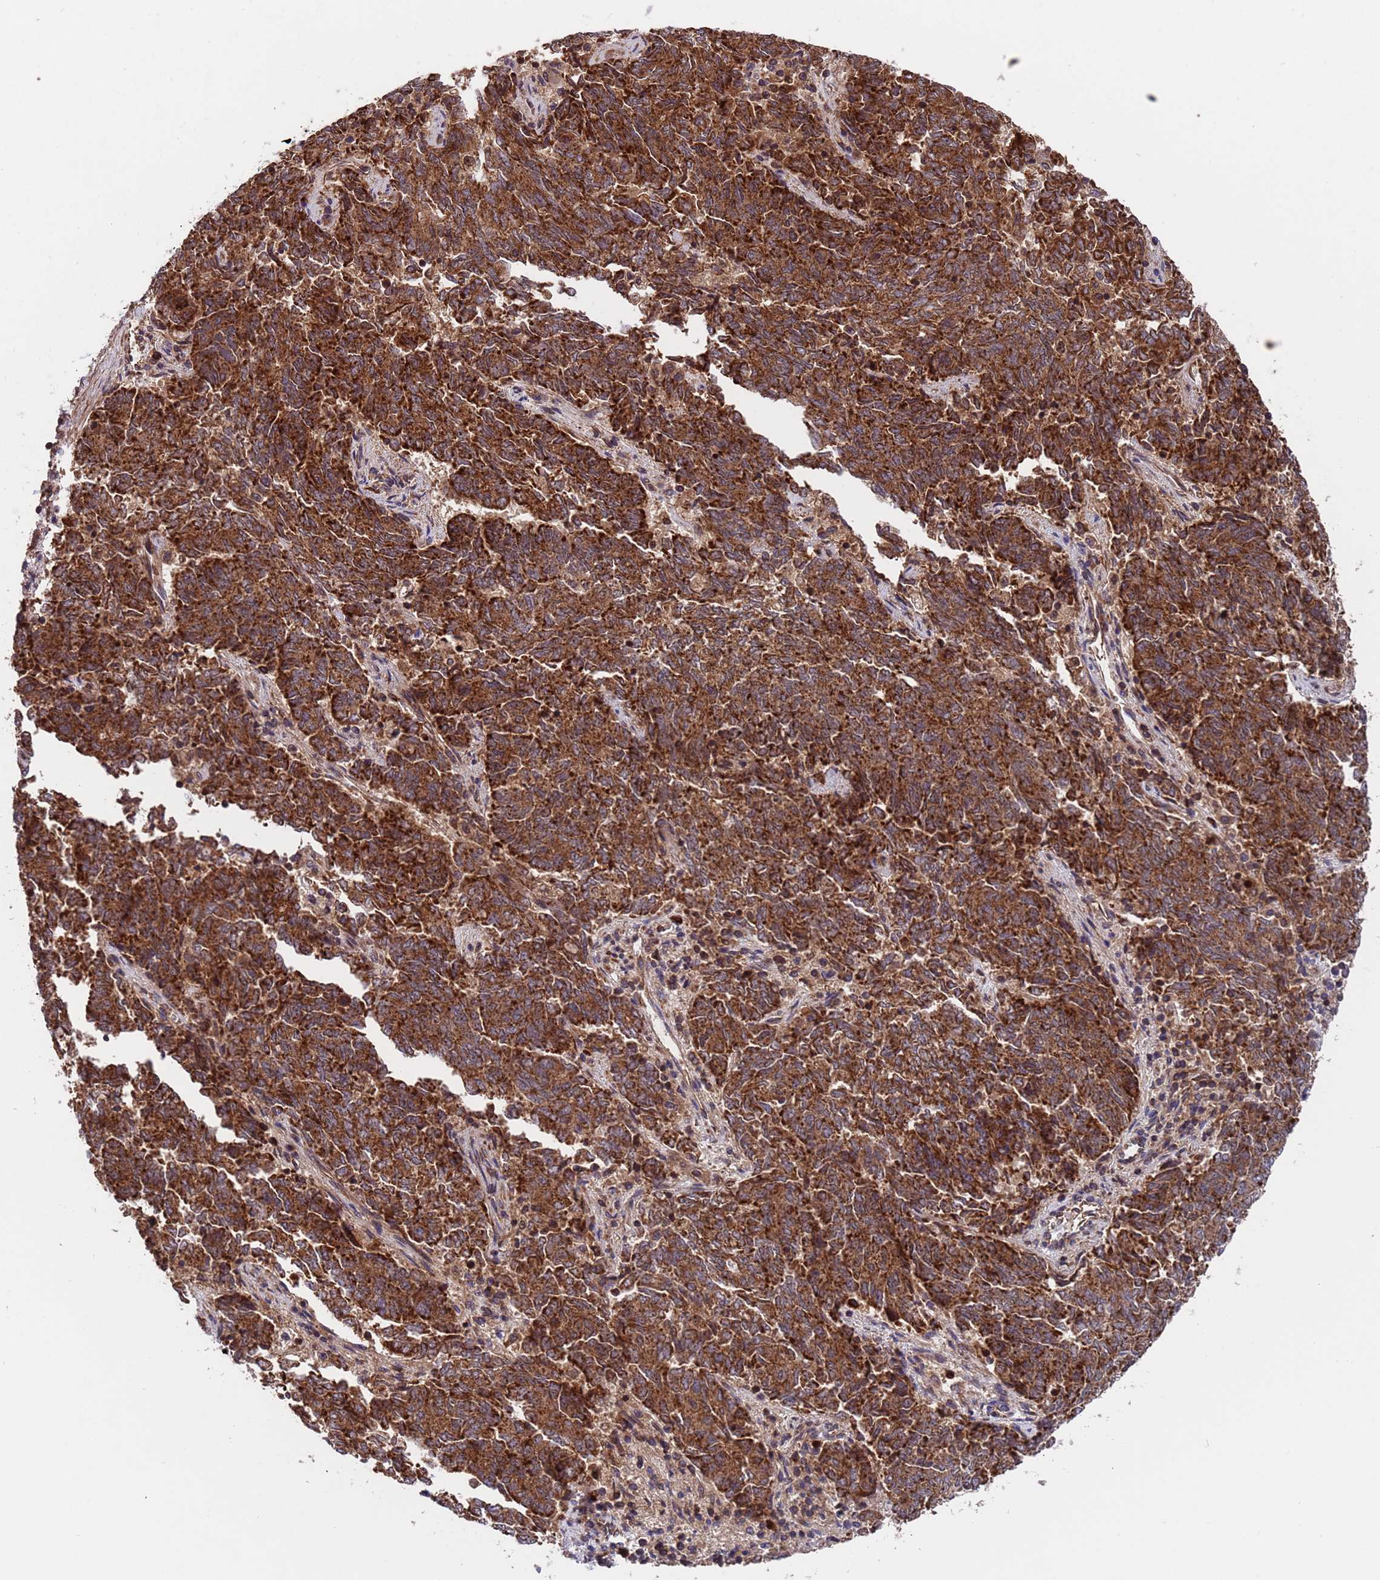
{"staining": {"intensity": "strong", "quantity": ">75%", "location": "cytoplasmic/membranous"}, "tissue": "endometrial cancer", "cell_type": "Tumor cells", "image_type": "cancer", "snomed": [{"axis": "morphology", "description": "Adenocarcinoma, NOS"}, {"axis": "topography", "description": "Endometrium"}], "caption": "Strong cytoplasmic/membranous protein staining is identified in about >75% of tumor cells in endometrial cancer (adenocarcinoma).", "gene": "TSR3", "patient": {"sex": "female", "age": 80}}